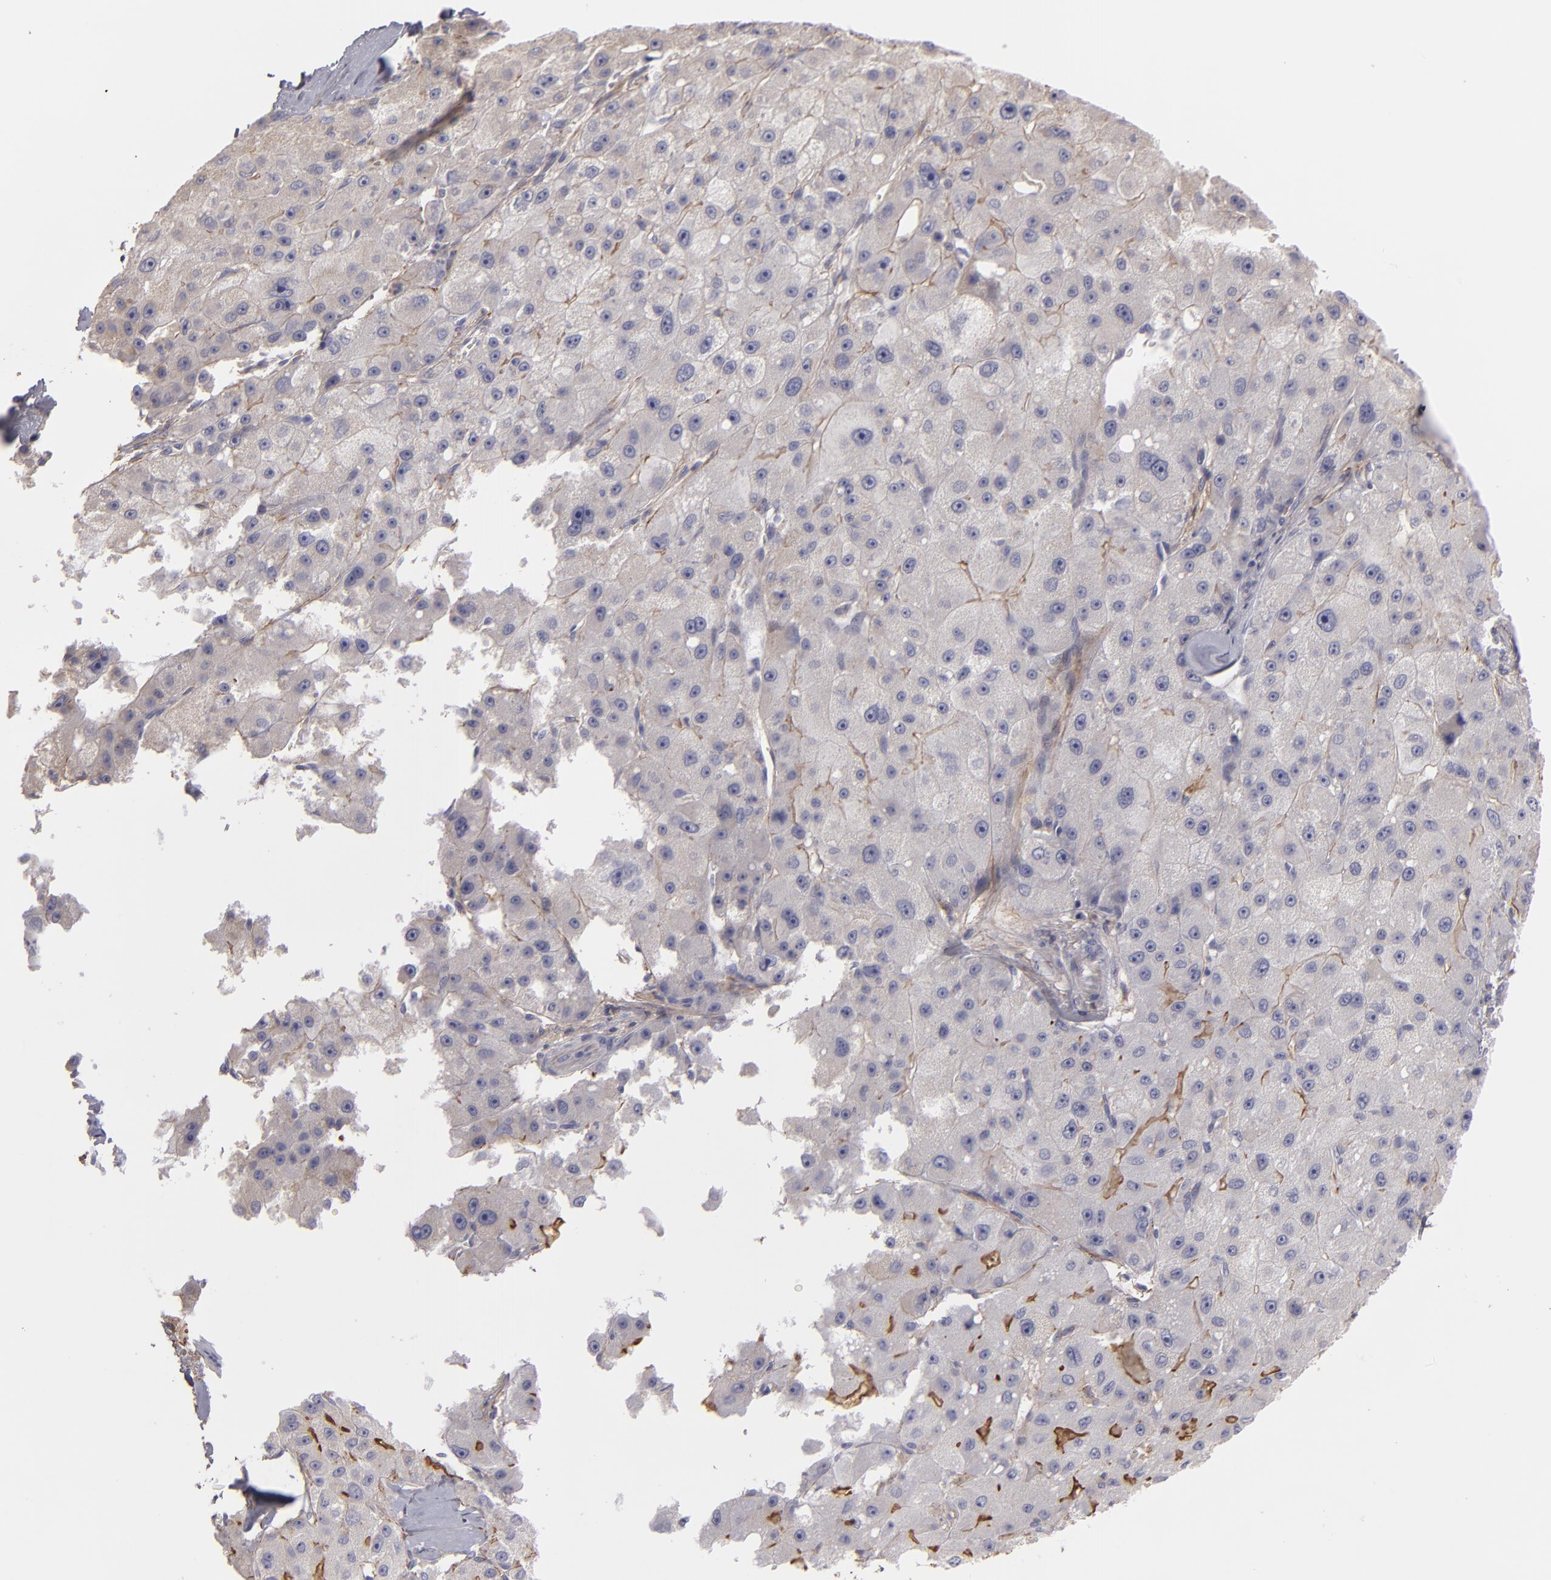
{"staining": {"intensity": "negative", "quantity": "none", "location": "none"}, "tissue": "liver cancer", "cell_type": "Tumor cells", "image_type": "cancer", "snomed": [{"axis": "morphology", "description": "Carcinoma, Hepatocellular, NOS"}, {"axis": "topography", "description": "Liver"}], "caption": "DAB immunohistochemical staining of liver cancer shows no significant expression in tumor cells.", "gene": "FBLN1", "patient": {"sex": "male", "age": 80}}